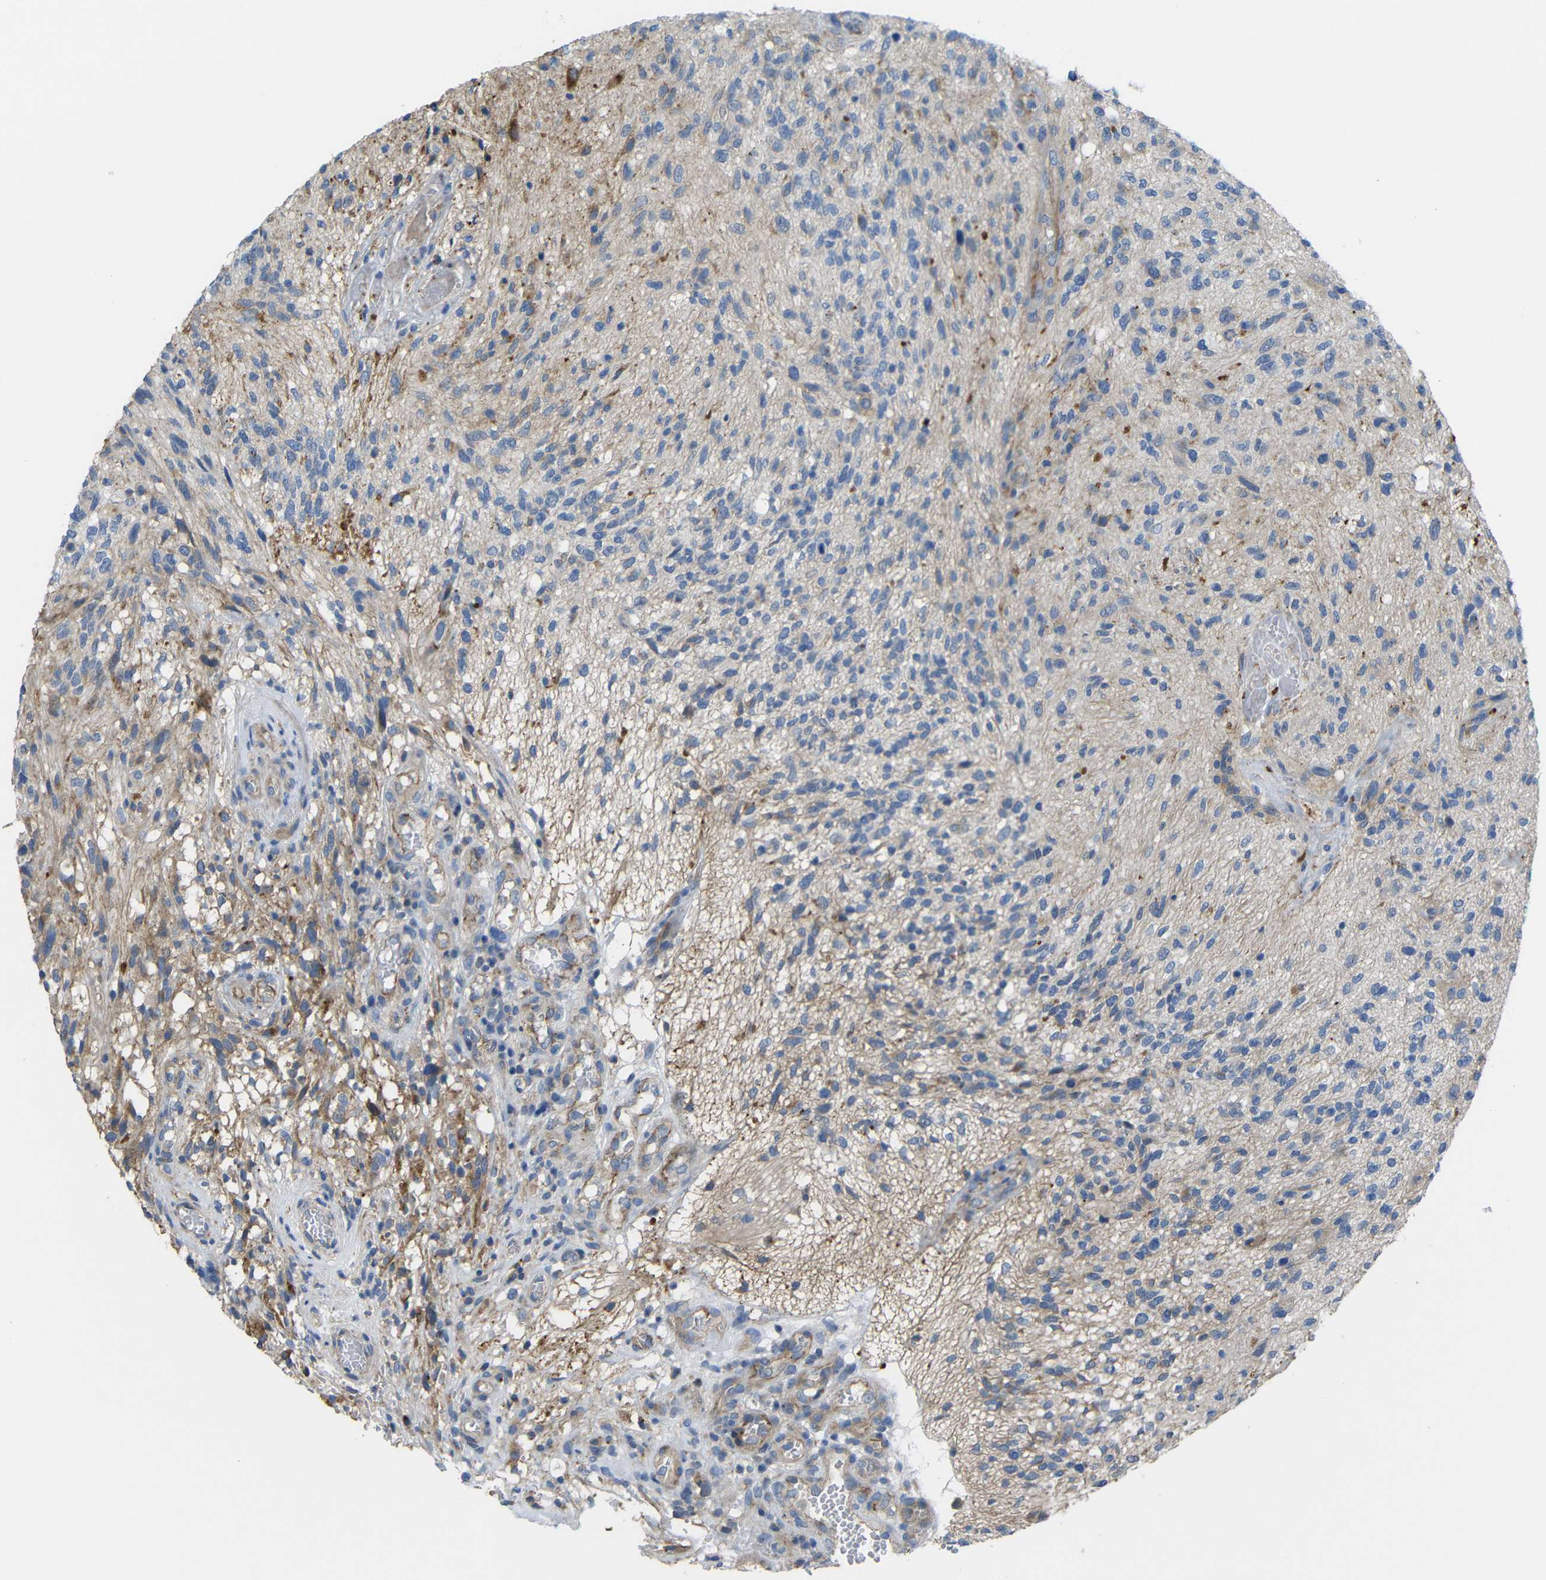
{"staining": {"intensity": "moderate", "quantity": "<25%", "location": "cytoplasmic/membranous"}, "tissue": "glioma", "cell_type": "Tumor cells", "image_type": "cancer", "snomed": [{"axis": "morphology", "description": "Normal tissue, NOS"}, {"axis": "morphology", "description": "Glioma, malignant, High grade"}, {"axis": "topography", "description": "Cerebral cortex"}], "caption": "IHC staining of glioma, which demonstrates low levels of moderate cytoplasmic/membranous expression in about <25% of tumor cells indicating moderate cytoplasmic/membranous protein staining. The staining was performed using DAB (brown) for protein detection and nuclei were counterstained in hematoxylin (blue).", "gene": "SYPL1", "patient": {"sex": "male", "age": 75}}